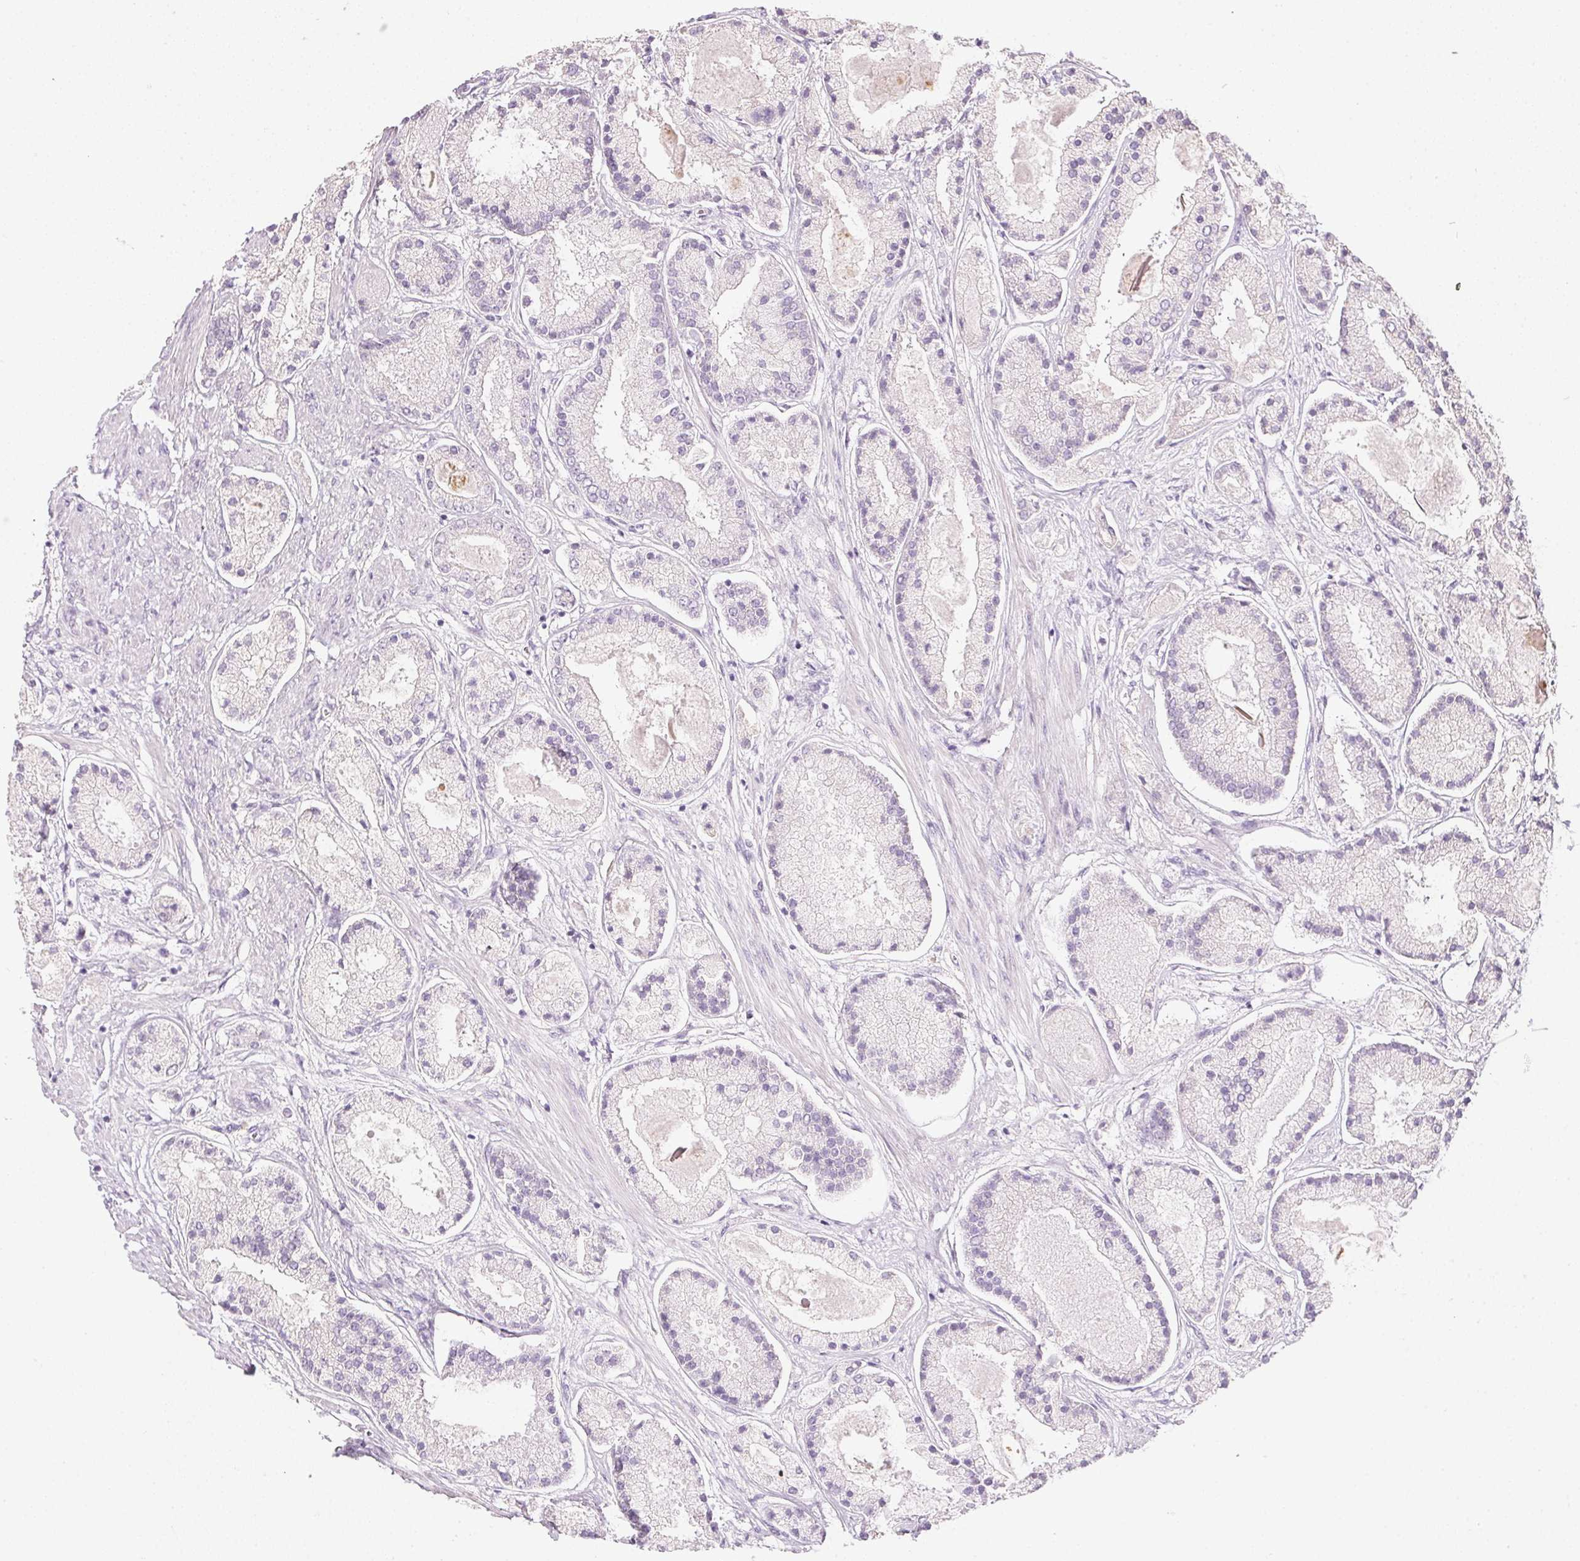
{"staining": {"intensity": "negative", "quantity": "none", "location": "none"}, "tissue": "prostate cancer", "cell_type": "Tumor cells", "image_type": "cancer", "snomed": [{"axis": "morphology", "description": "Adenocarcinoma, High grade"}, {"axis": "topography", "description": "Prostate"}], "caption": "This photomicrograph is of adenocarcinoma (high-grade) (prostate) stained with immunohistochemistry to label a protein in brown with the nuclei are counter-stained blue. There is no positivity in tumor cells.", "gene": "CTCFL", "patient": {"sex": "male", "age": 67}}